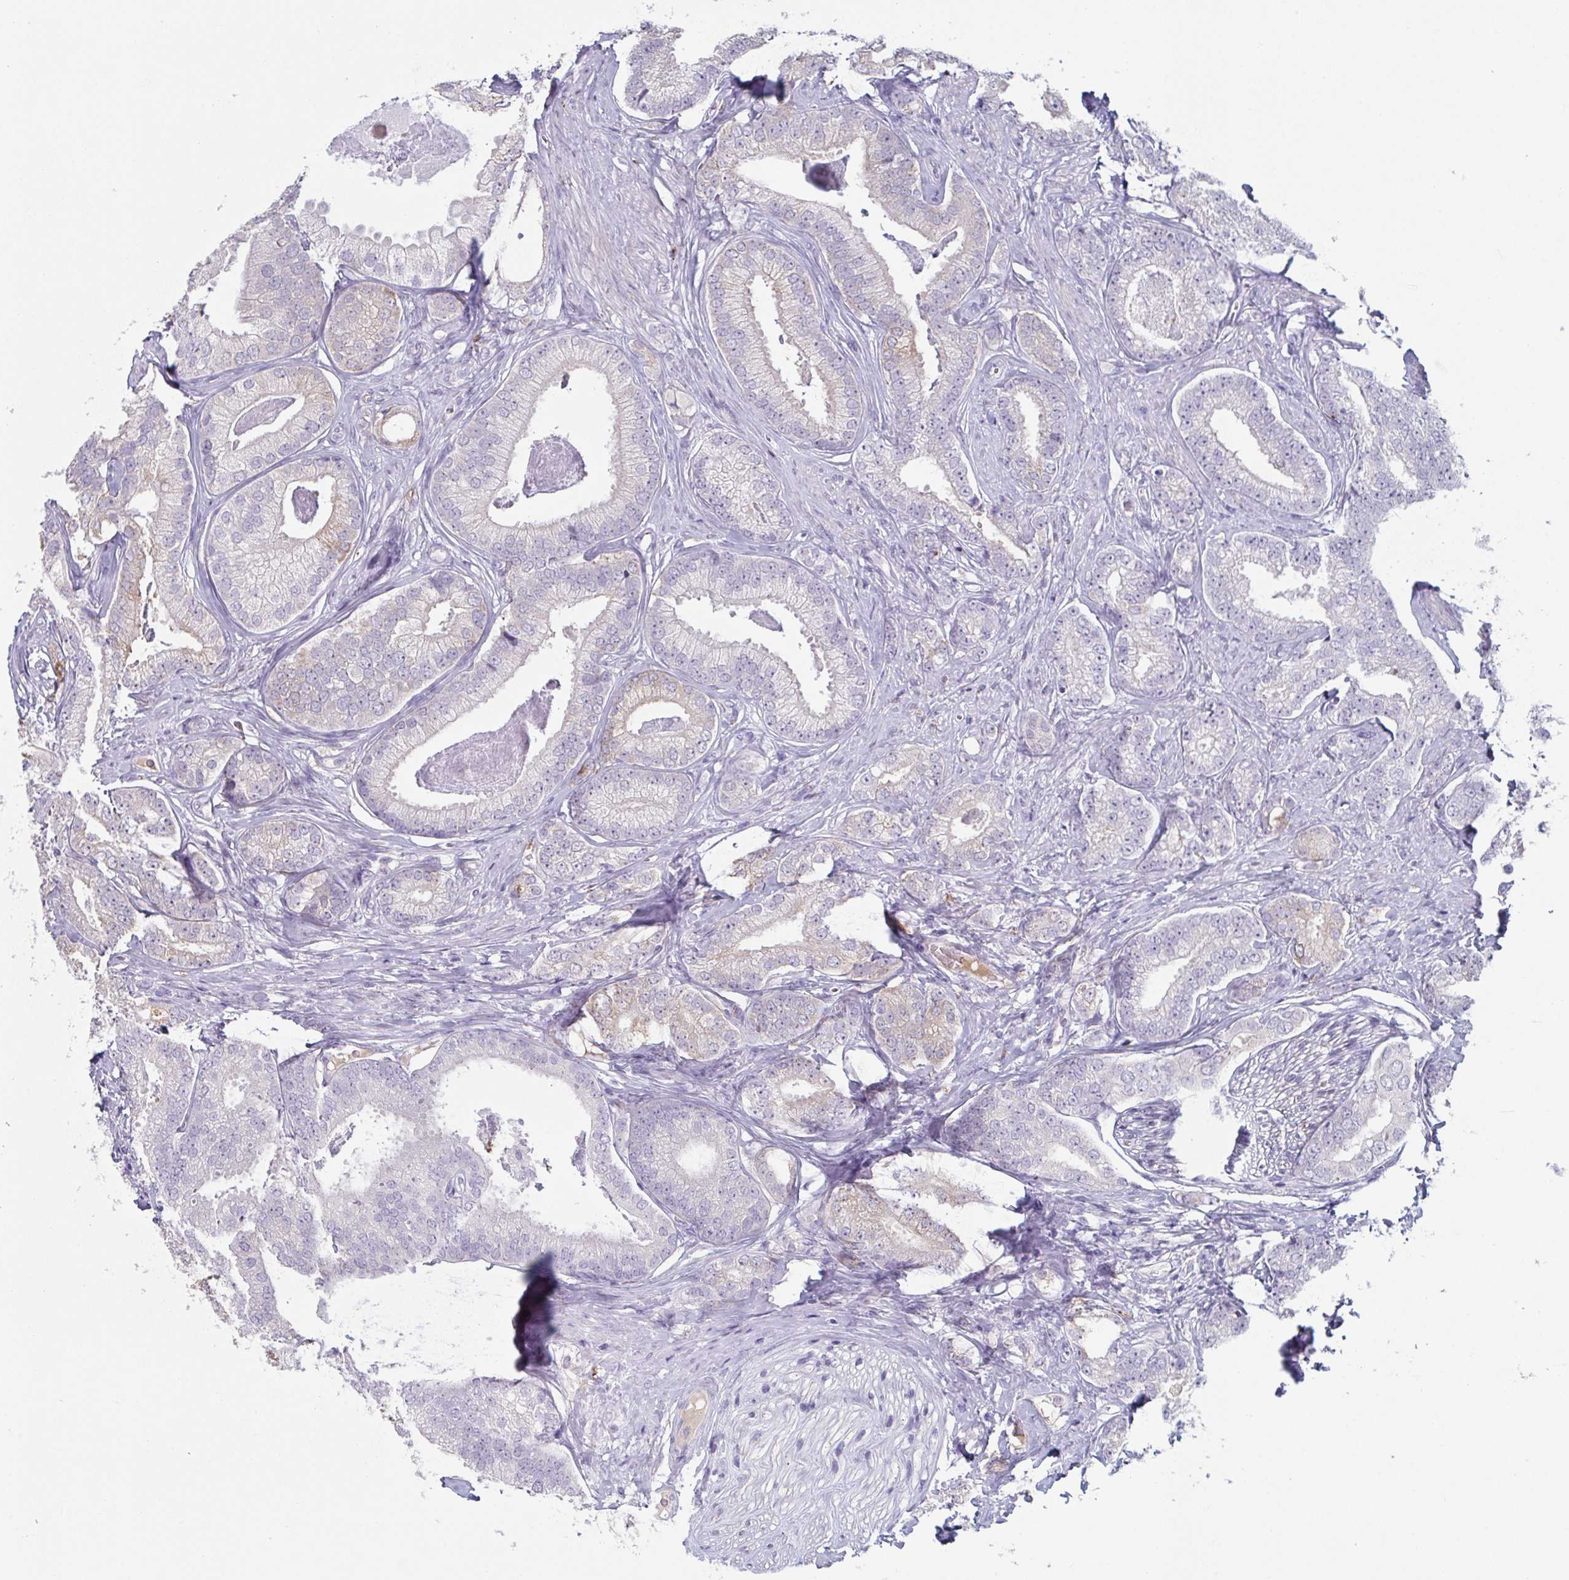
{"staining": {"intensity": "weak", "quantity": "<25%", "location": "cytoplasmic/membranous"}, "tissue": "prostate cancer", "cell_type": "Tumor cells", "image_type": "cancer", "snomed": [{"axis": "morphology", "description": "Adenocarcinoma, Low grade"}, {"axis": "topography", "description": "Prostate"}], "caption": "A micrograph of prostate cancer stained for a protein shows no brown staining in tumor cells.", "gene": "ADAM21", "patient": {"sex": "male", "age": 63}}